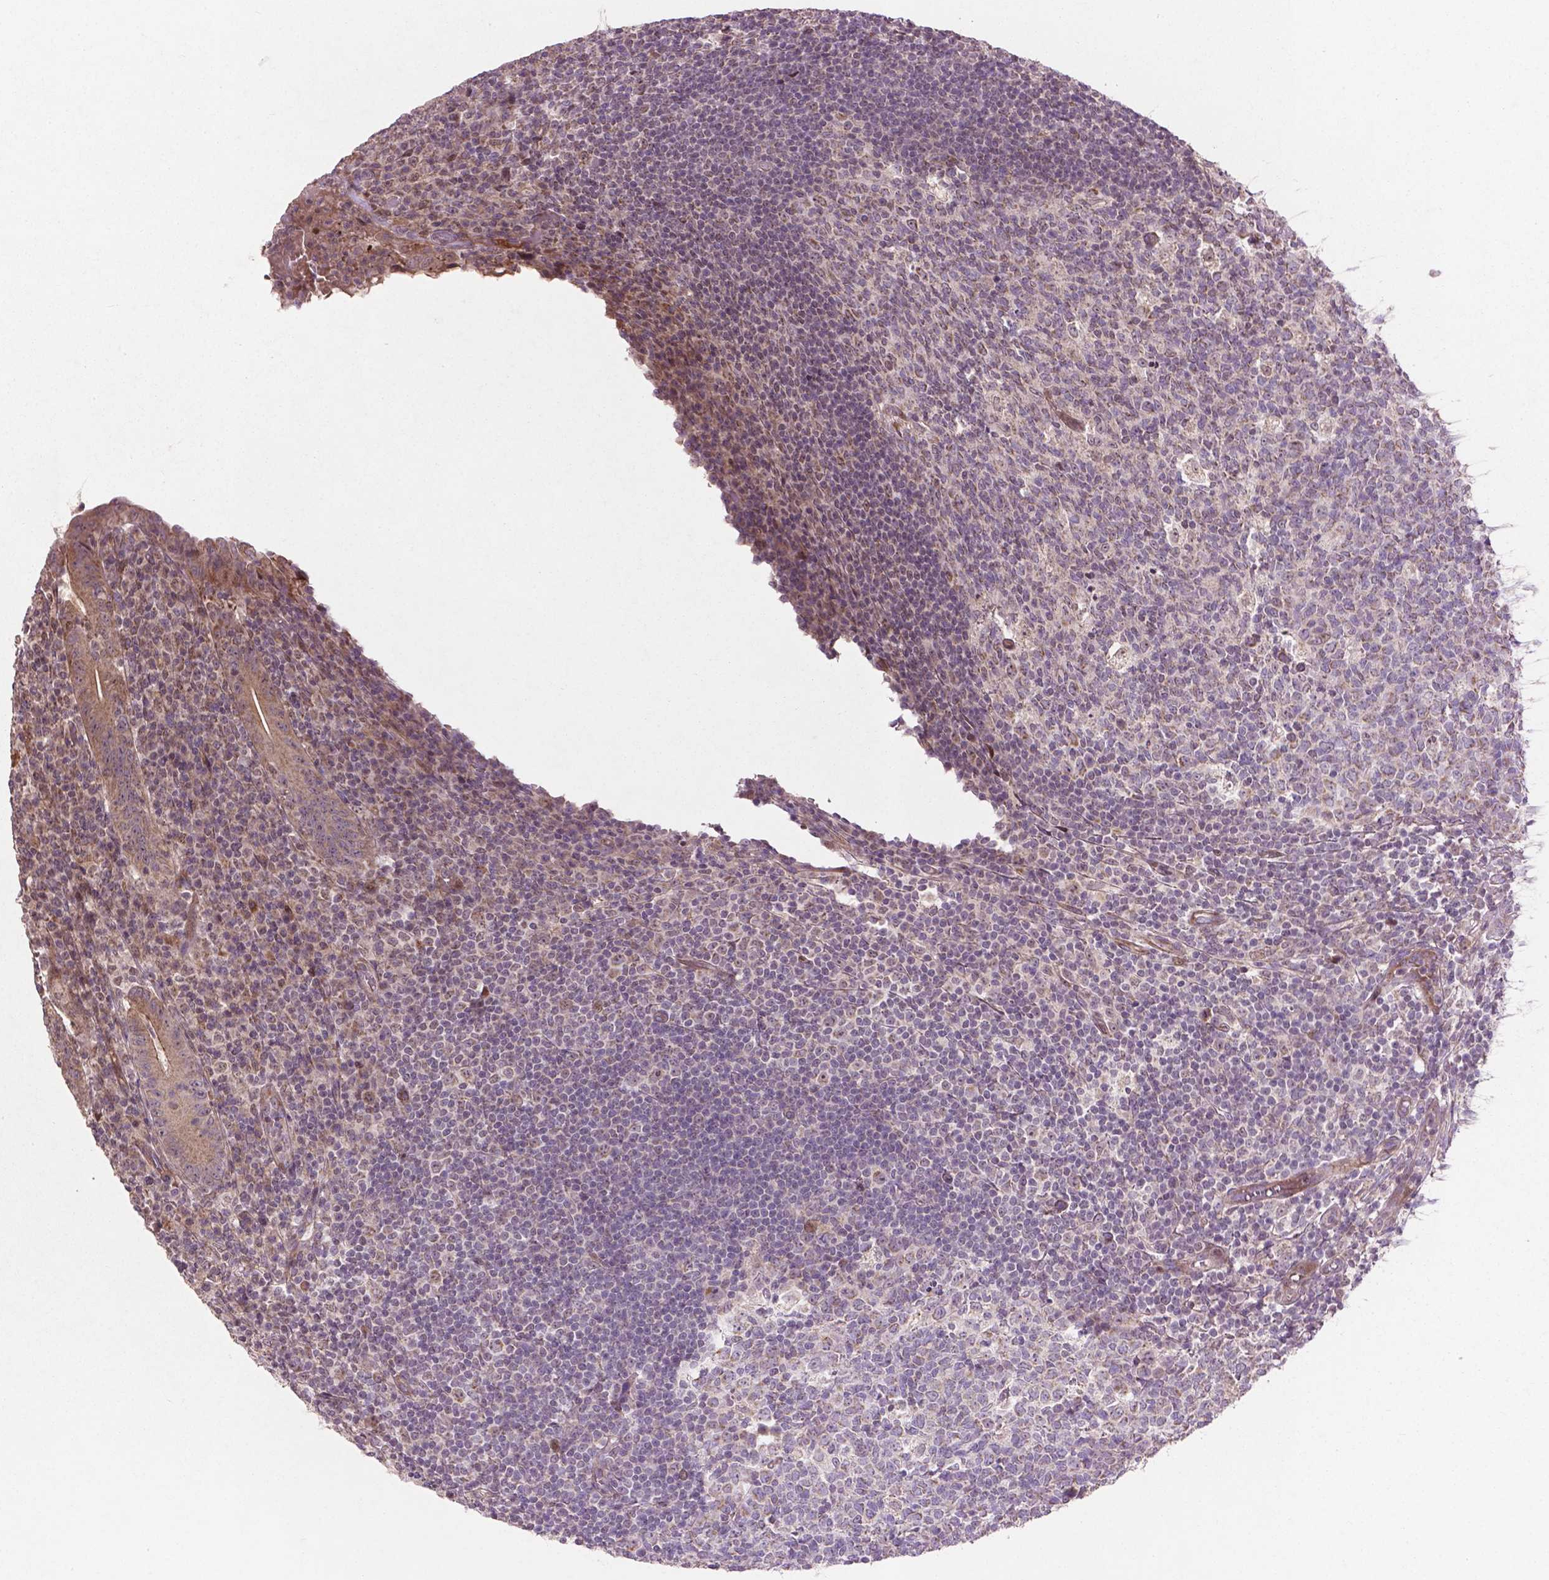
{"staining": {"intensity": "moderate", "quantity": ">75%", "location": "cytoplasmic/membranous"}, "tissue": "appendix", "cell_type": "Glandular cells", "image_type": "normal", "snomed": [{"axis": "morphology", "description": "Normal tissue, NOS"}, {"axis": "topography", "description": "Appendix"}], "caption": "Protein staining of benign appendix exhibits moderate cytoplasmic/membranous staining in approximately >75% of glandular cells. (DAB (3,3'-diaminobenzidine) IHC with brightfield microscopy, high magnification).", "gene": "B3GALNT2", "patient": {"sex": "male", "age": 18}}